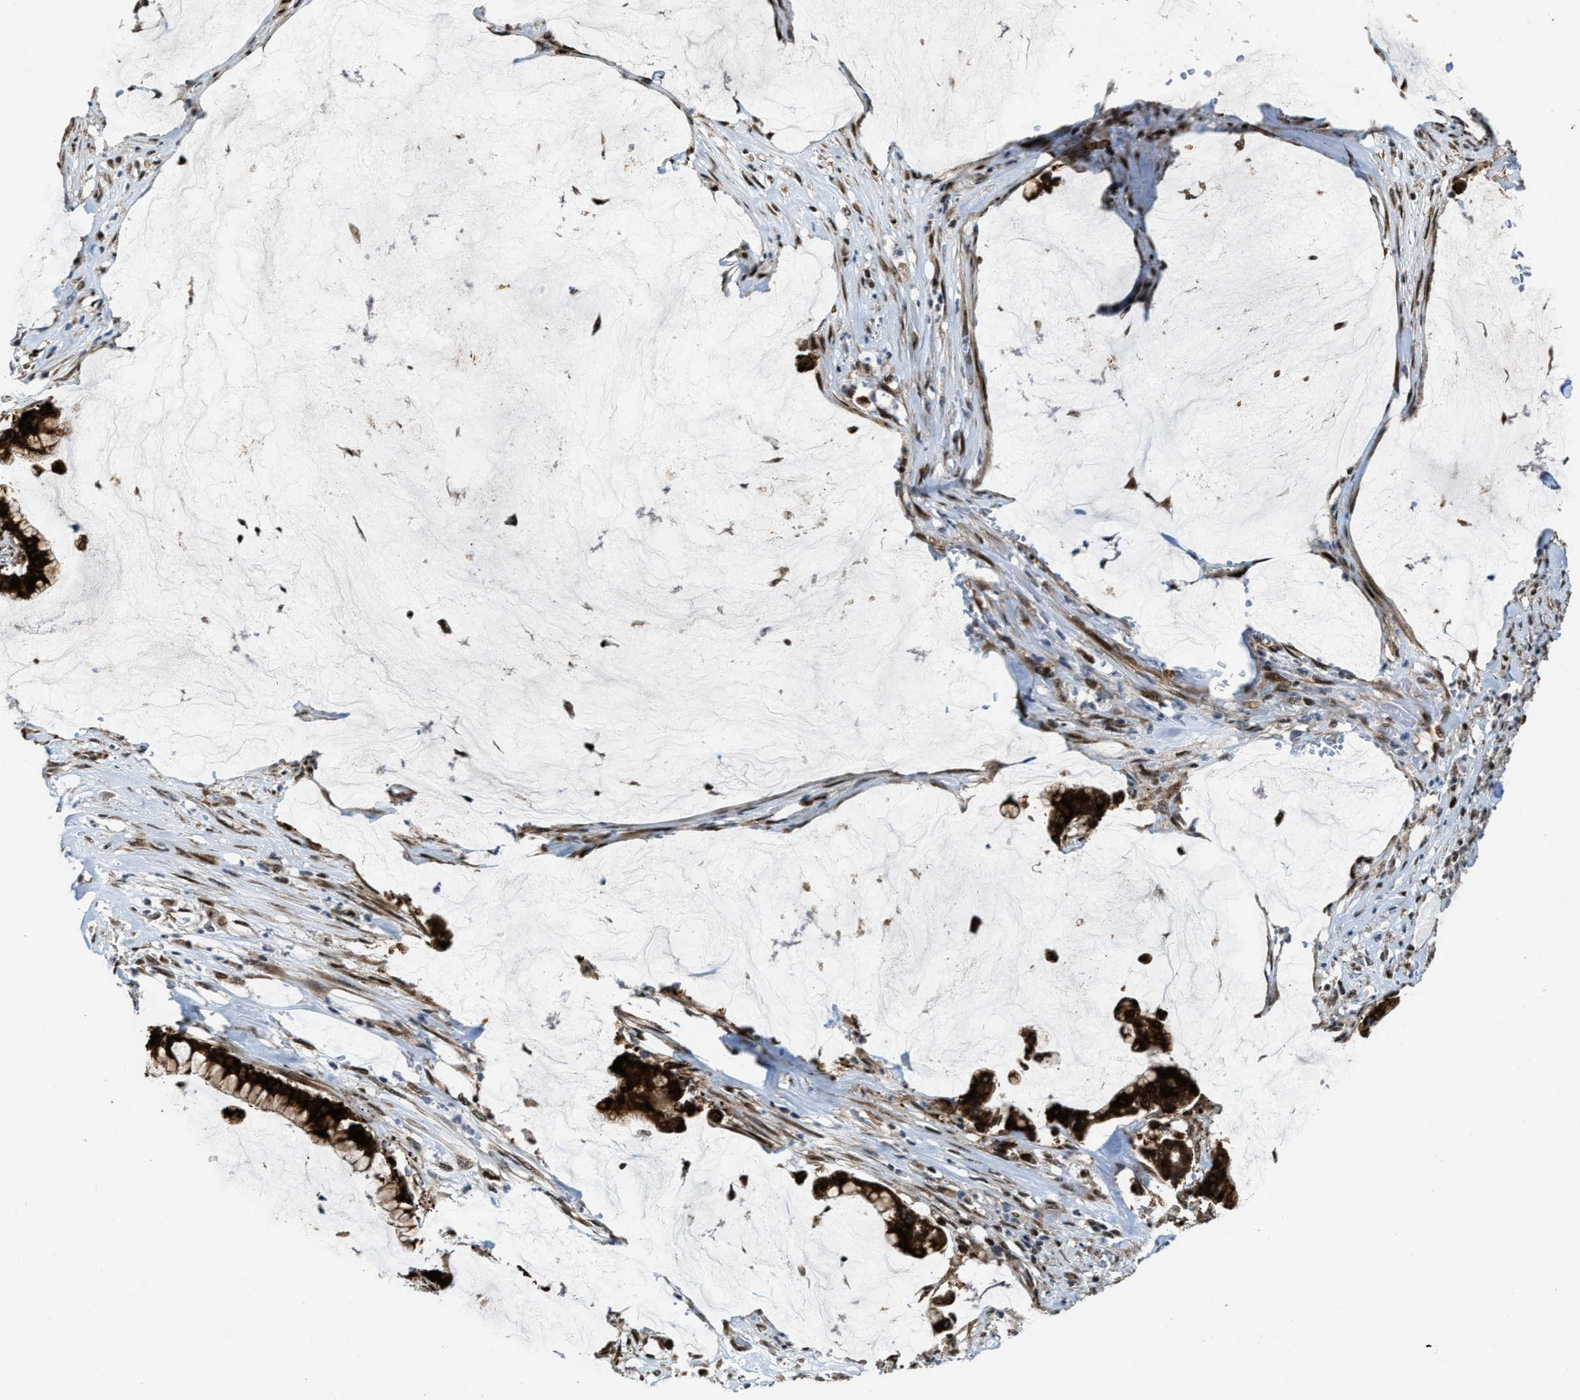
{"staining": {"intensity": "strong", "quantity": ">75%", "location": "cytoplasmic/membranous,nuclear"}, "tissue": "pancreatic cancer", "cell_type": "Tumor cells", "image_type": "cancer", "snomed": [{"axis": "morphology", "description": "Adenocarcinoma, NOS"}, {"axis": "topography", "description": "Pancreas"}], "caption": "Immunohistochemical staining of human pancreatic adenocarcinoma displays high levels of strong cytoplasmic/membranous and nuclear protein expression in approximately >75% of tumor cells.", "gene": "ZNF250", "patient": {"sex": "male", "age": 41}}